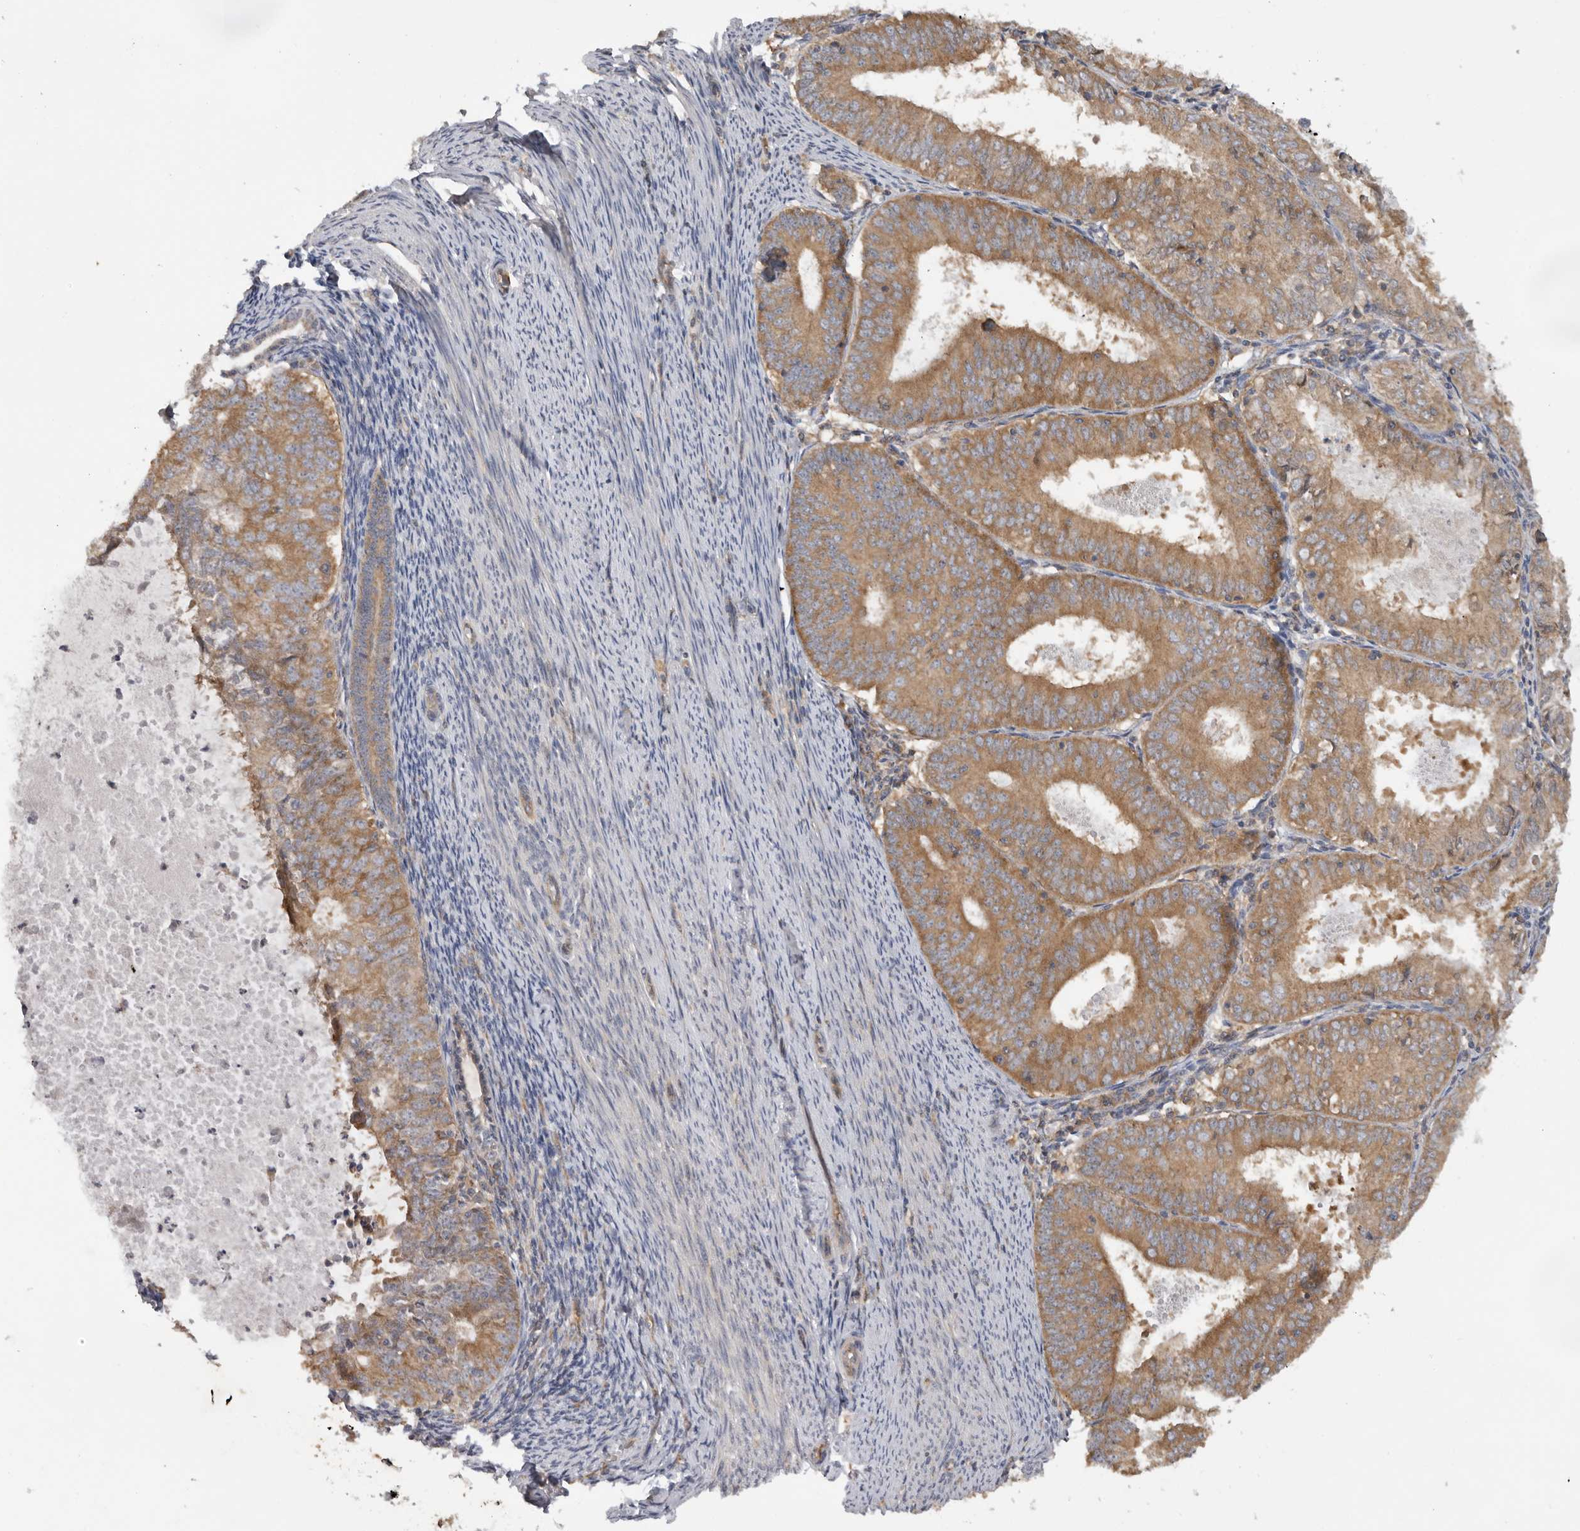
{"staining": {"intensity": "moderate", "quantity": ">75%", "location": "cytoplasmic/membranous"}, "tissue": "endometrial cancer", "cell_type": "Tumor cells", "image_type": "cancer", "snomed": [{"axis": "morphology", "description": "Adenocarcinoma, NOS"}, {"axis": "topography", "description": "Endometrium"}], "caption": "A photomicrograph of endometrial cancer stained for a protein reveals moderate cytoplasmic/membranous brown staining in tumor cells.", "gene": "PPP1R42", "patient": {"sex": "female", "age": 57}}